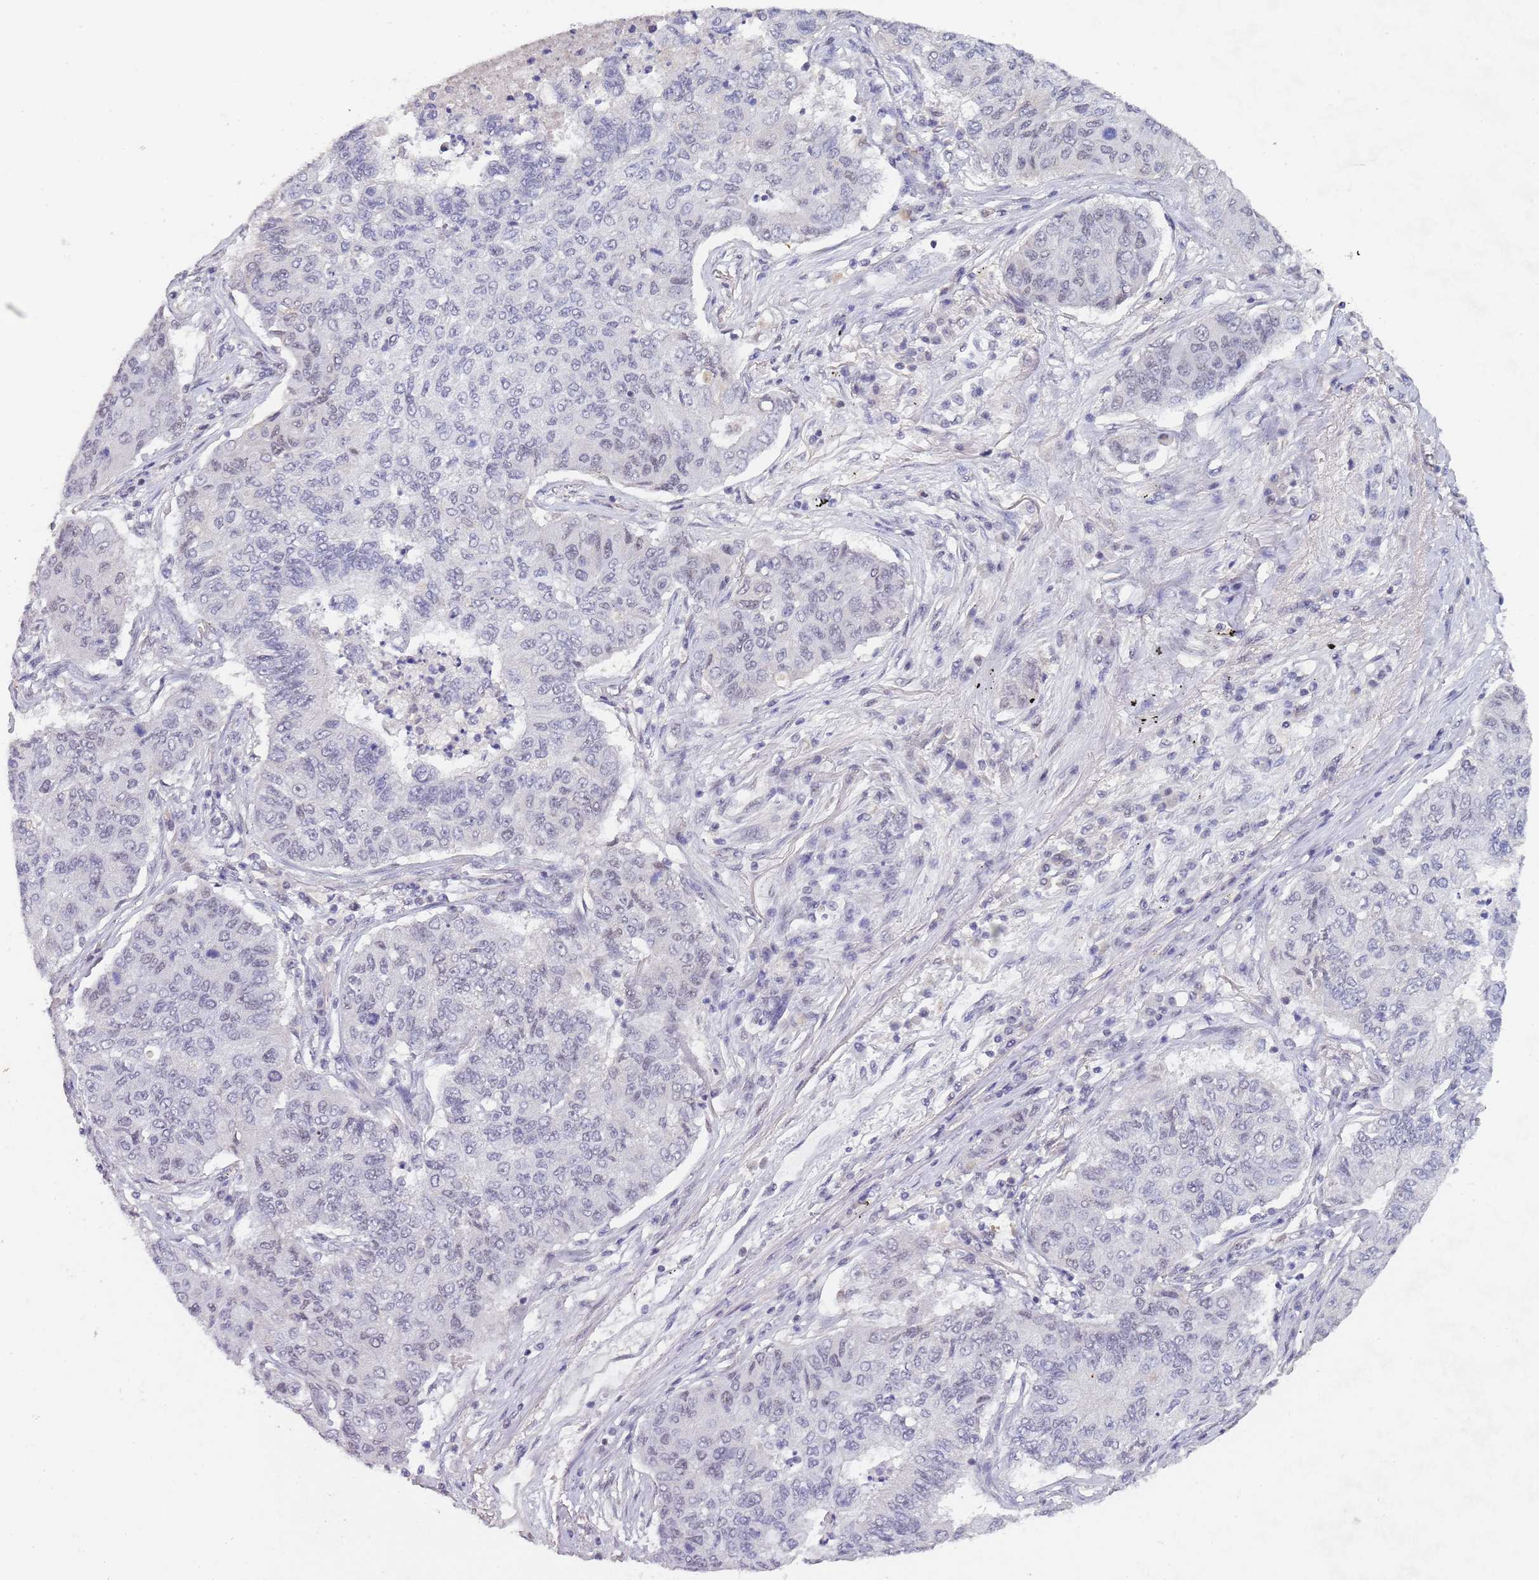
{"staining": {"intensity": "negative", "quantity": "none", "location": "none"}, "tissue": "lung cancer", "cell_type": "Tumor cells", "image_type": "cancer", "snomed": [{"axis": "morphology", "description": "Squamous cell carcinoma, NOS"}, {"axis": "topography", "description": "Lung"}], "caption": "Immunohistochemistry (IHC) micrograph of lung cancer stained for a protein (brown), which shows no staining in tumor cells. Nuclei are stained in blue.", "gene": "CIZ1", "patient": {"sex": "male", "age": 74}}